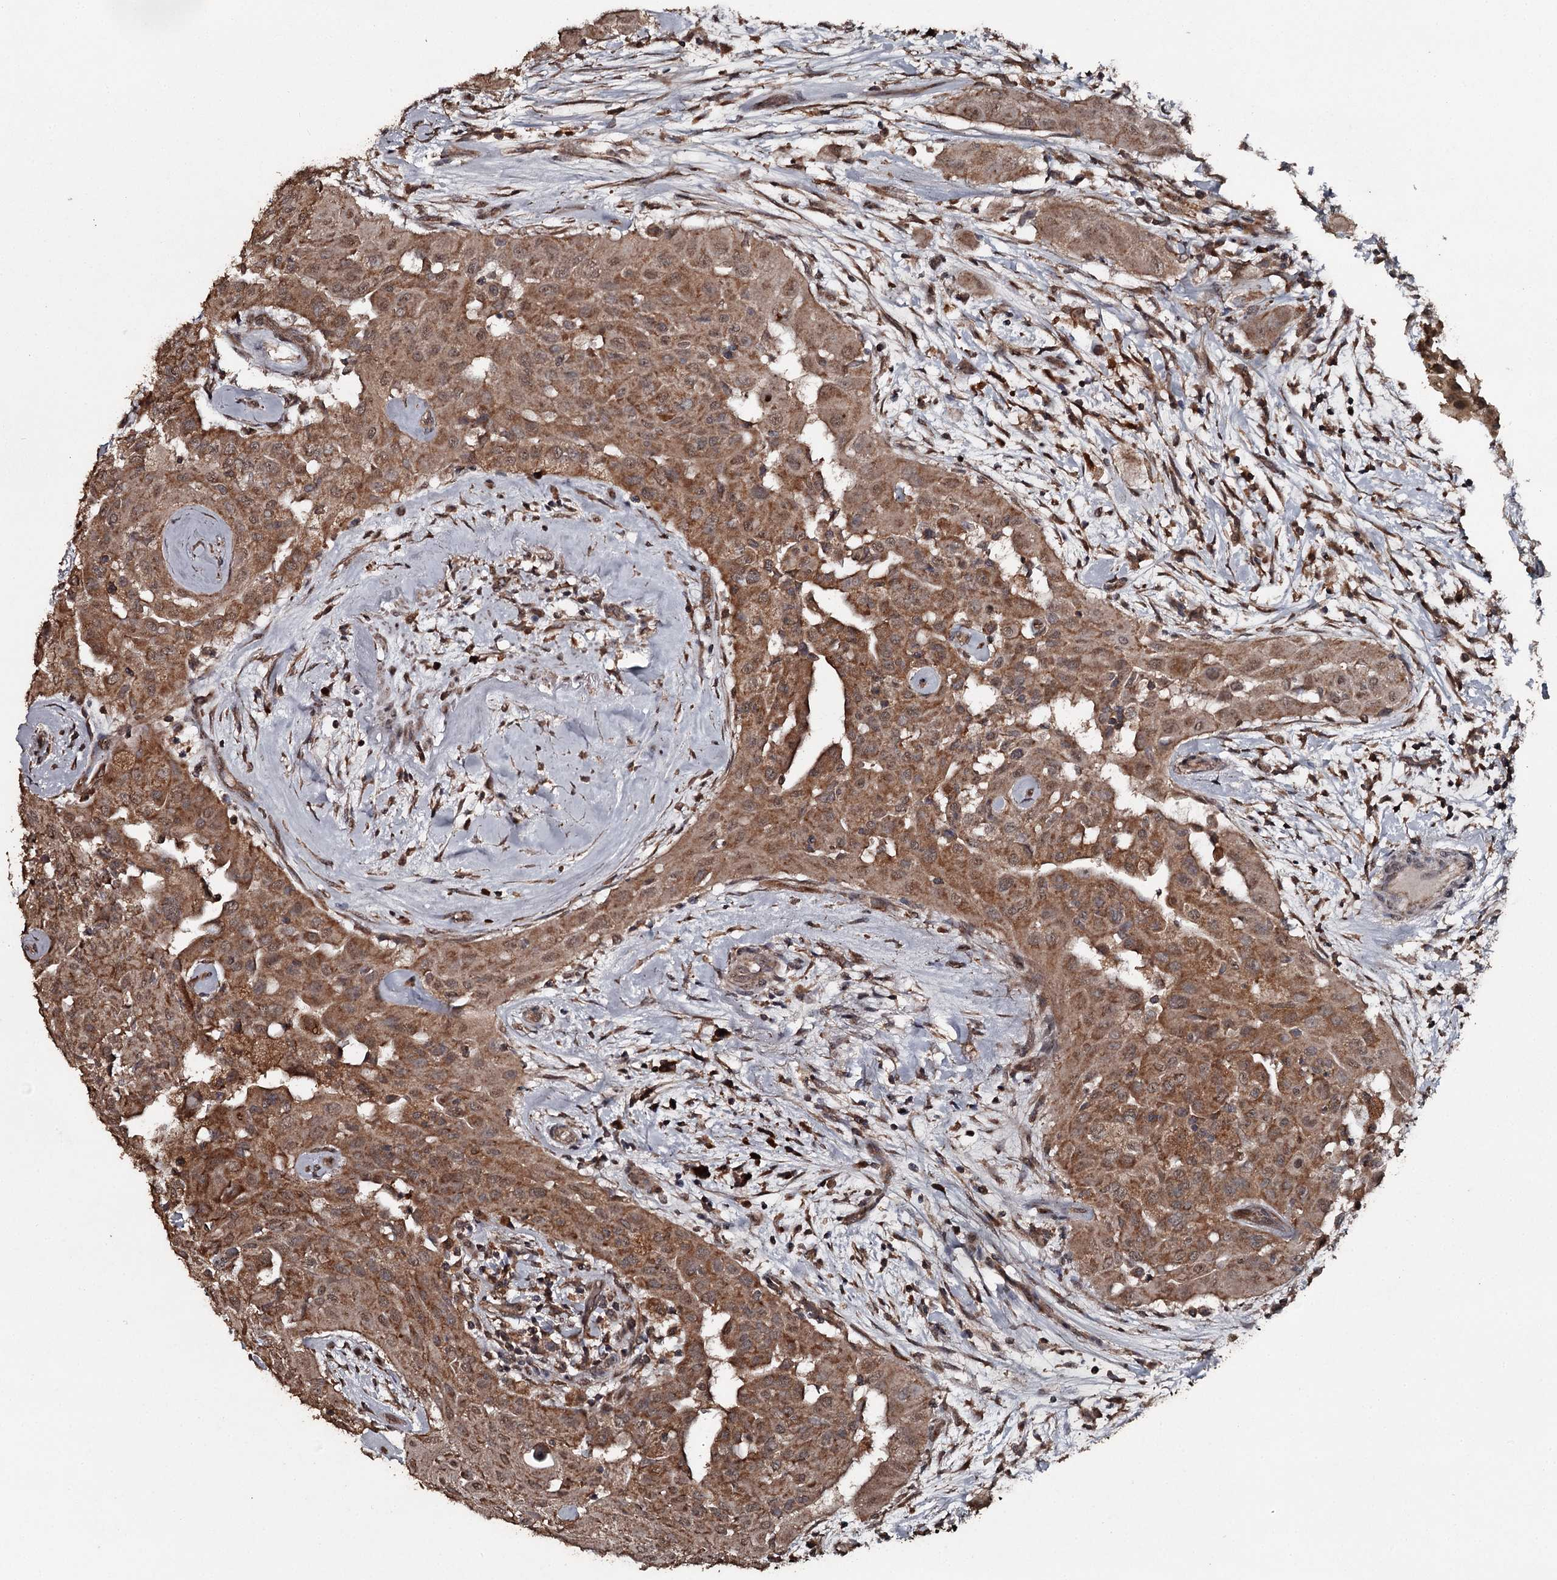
{"staining": {"intensity": "moderate", "quantity": ">75%", "location": "cytoplasmic/membranous,nuclear"}, "tissue": "thyroid cancer", "cell_type": "Tumor cells", "image_type": "cancer", "snomed": [{"axis": "morphology", "description": "Papillary adenocarcinoma, NOS"}, {"axis": "topography", "description": "Thyroid gland"}], "caption": "Immunohistochemical staining of human thyroid cancer (papillary adenocarcinoma) reveals moderate cytoplasmic/membranous and nuclear protein staining in approximately >75% of tumor cells.", "gene": "WIPI1", "patient": {"sex": "female", "age": 59}}